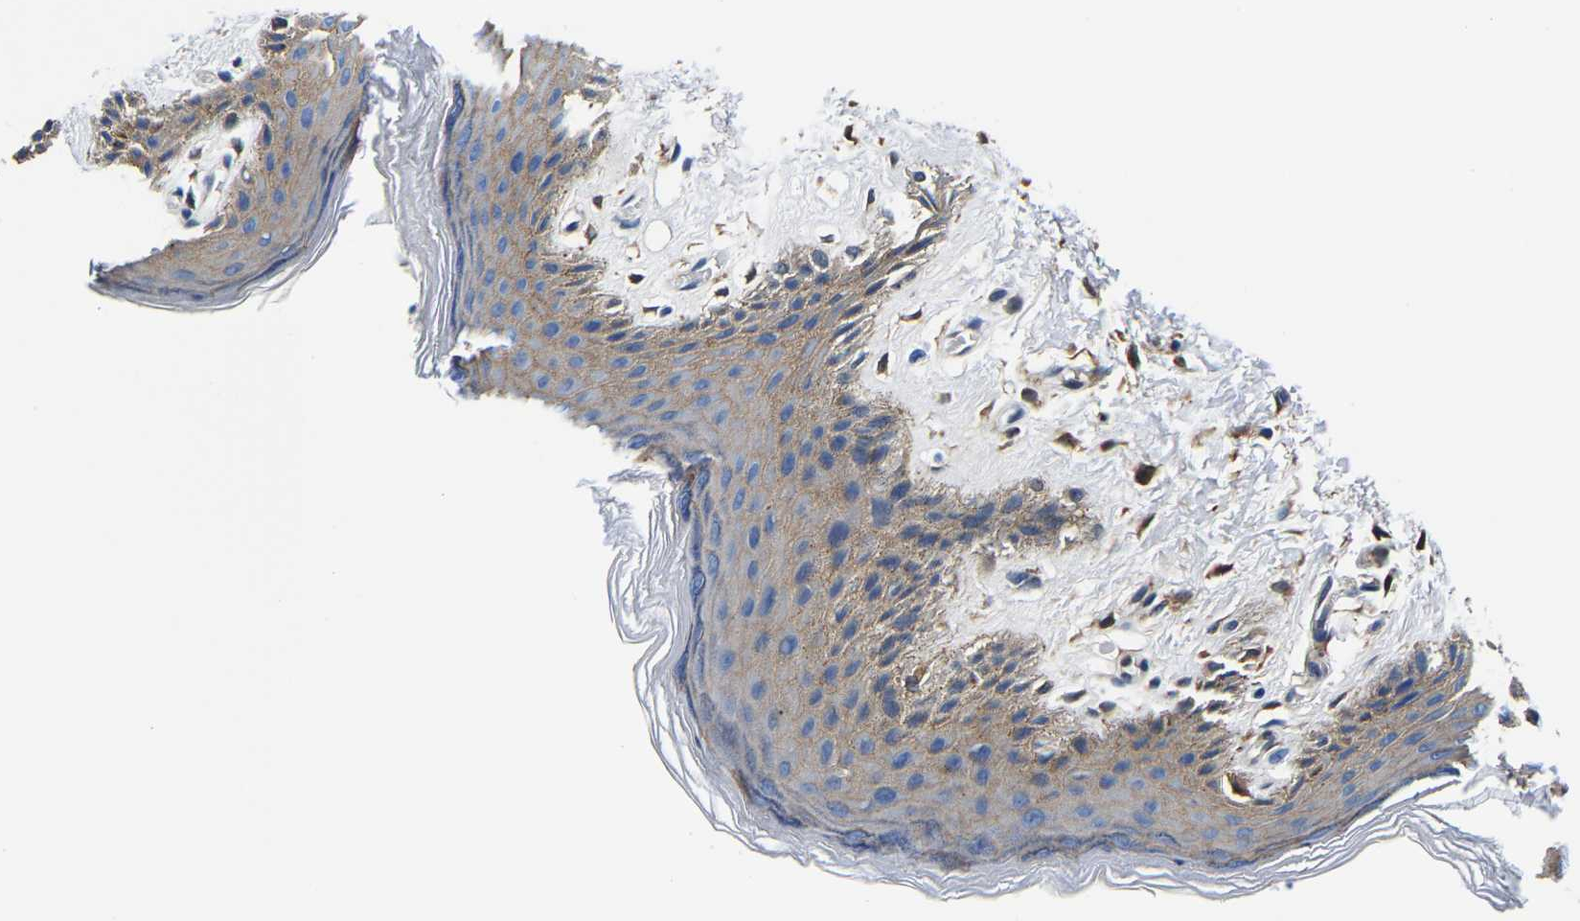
{"staining": {"intensity": "weak", "quantity": "<25%", "location": "cytoplasmic/membranous"}, "tissue": "skin", "cell_type": "Epidermal cells", "image_type": "normal", "snomed": [{"axis": "morphology", "description": "Normal tissue, NOS"}, {"axis": "topography", "description": "Anal"}], "caption": "Immunohistochemistry of unremarkable skin exhibits no expression in epidermal cells. (Stains: DAB IHC with hematoxylin counter stain, Microscopy: brightfield microscopy at high magnification).", "gene": "S100A13", "patient": {"sex": "male", "age": 44}}